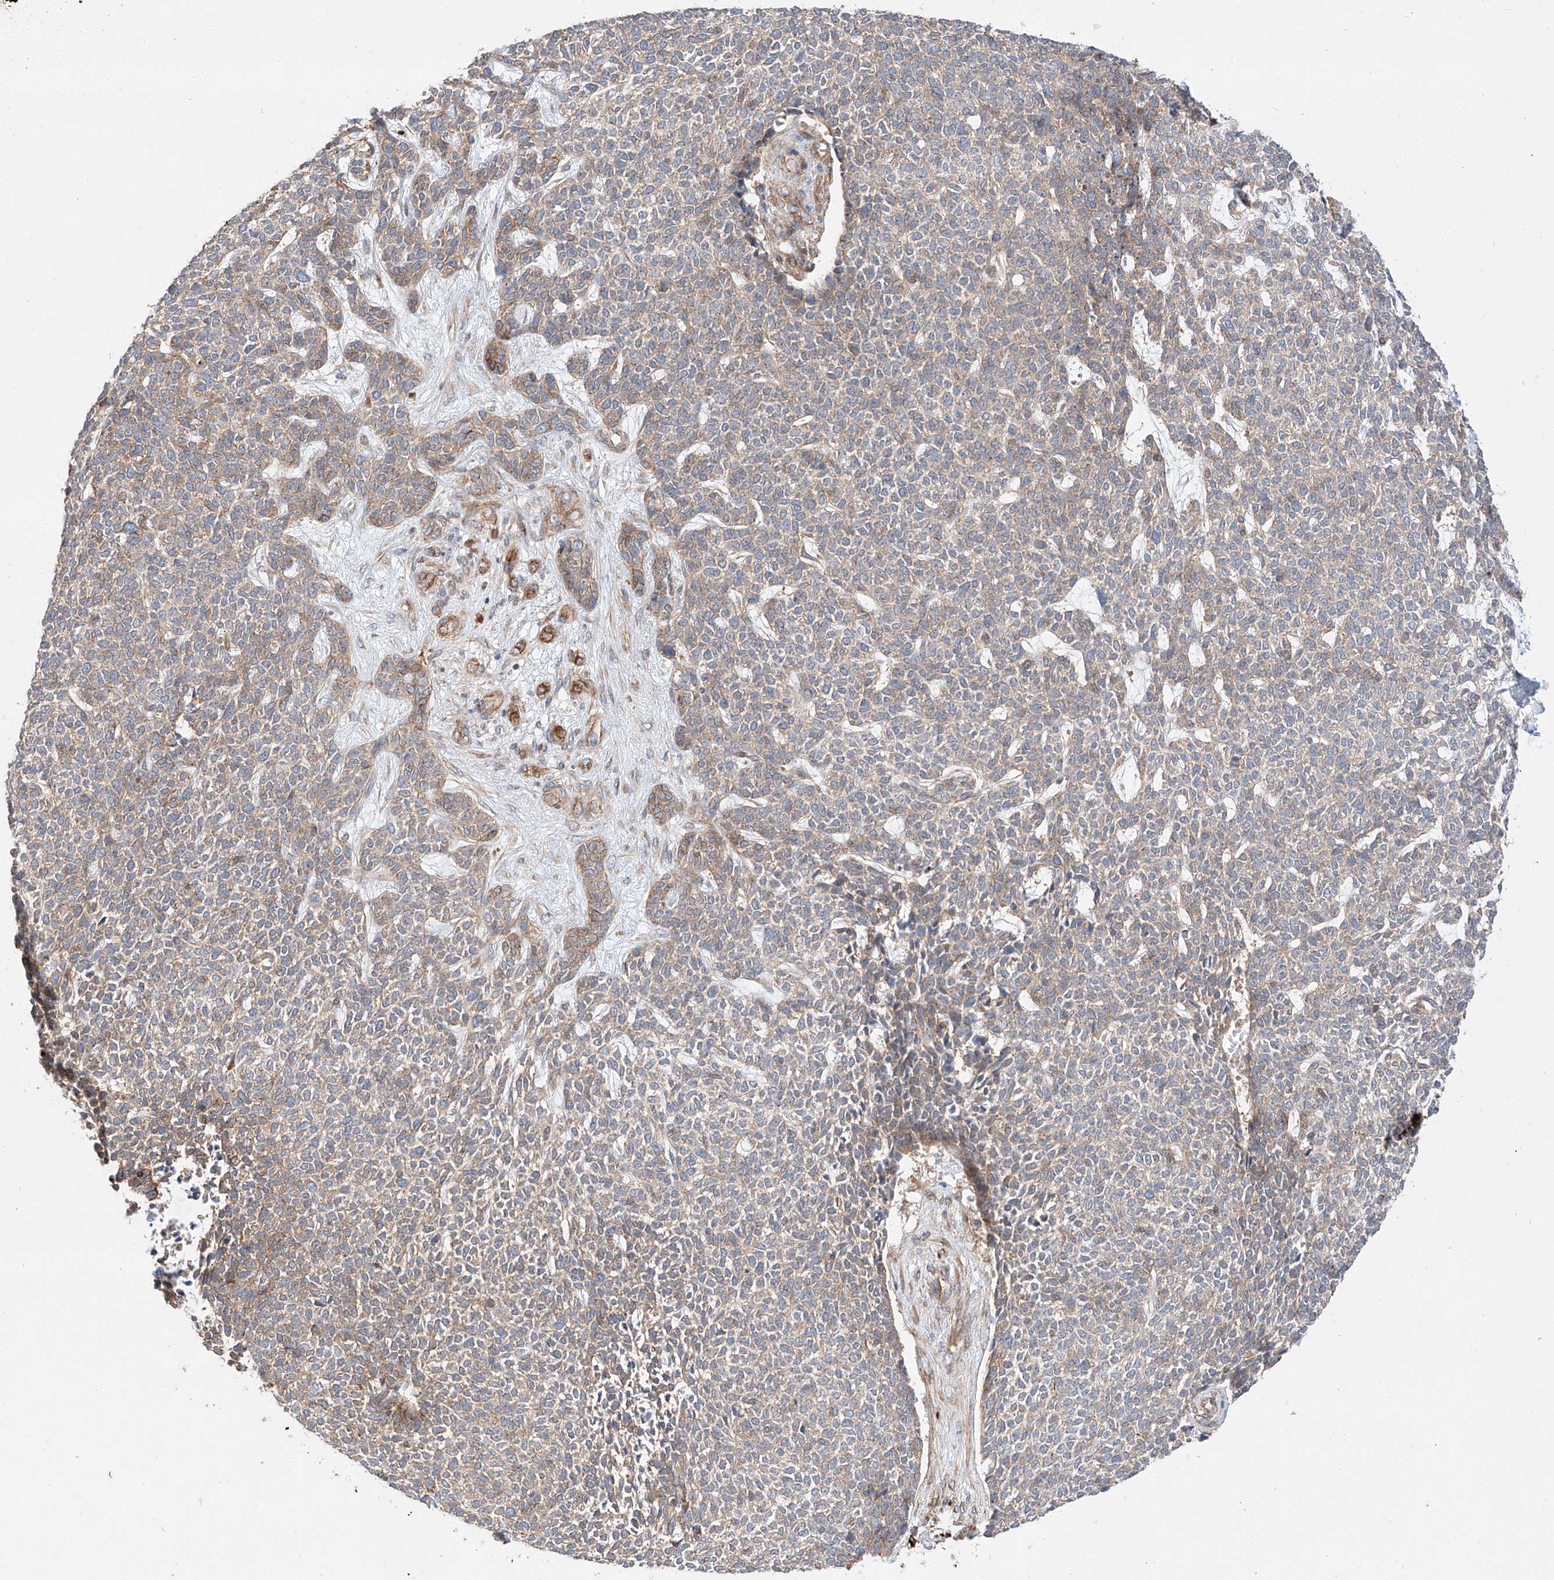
{"staining": {"intensity": "moderate", "quantity": "25%-75%", "location": "cytoplasmic/membranous"}, "tissue": "skin cancer", "cell_type": "Tumor cells", "image_type": "cancer", "snomed": [{"axis": "morphology", "description": "Basal cell carcinoma"}, {"axis": "topography", "description": "Skin"}], "caption": "A brown stain highlights moderate cytoplasmic/membranous staining of a protein in human skin cancer (basal cell carcinoma) tumor cells.", "gene": "MINDY4", "patient": {"sex": "female", "age": 84}}